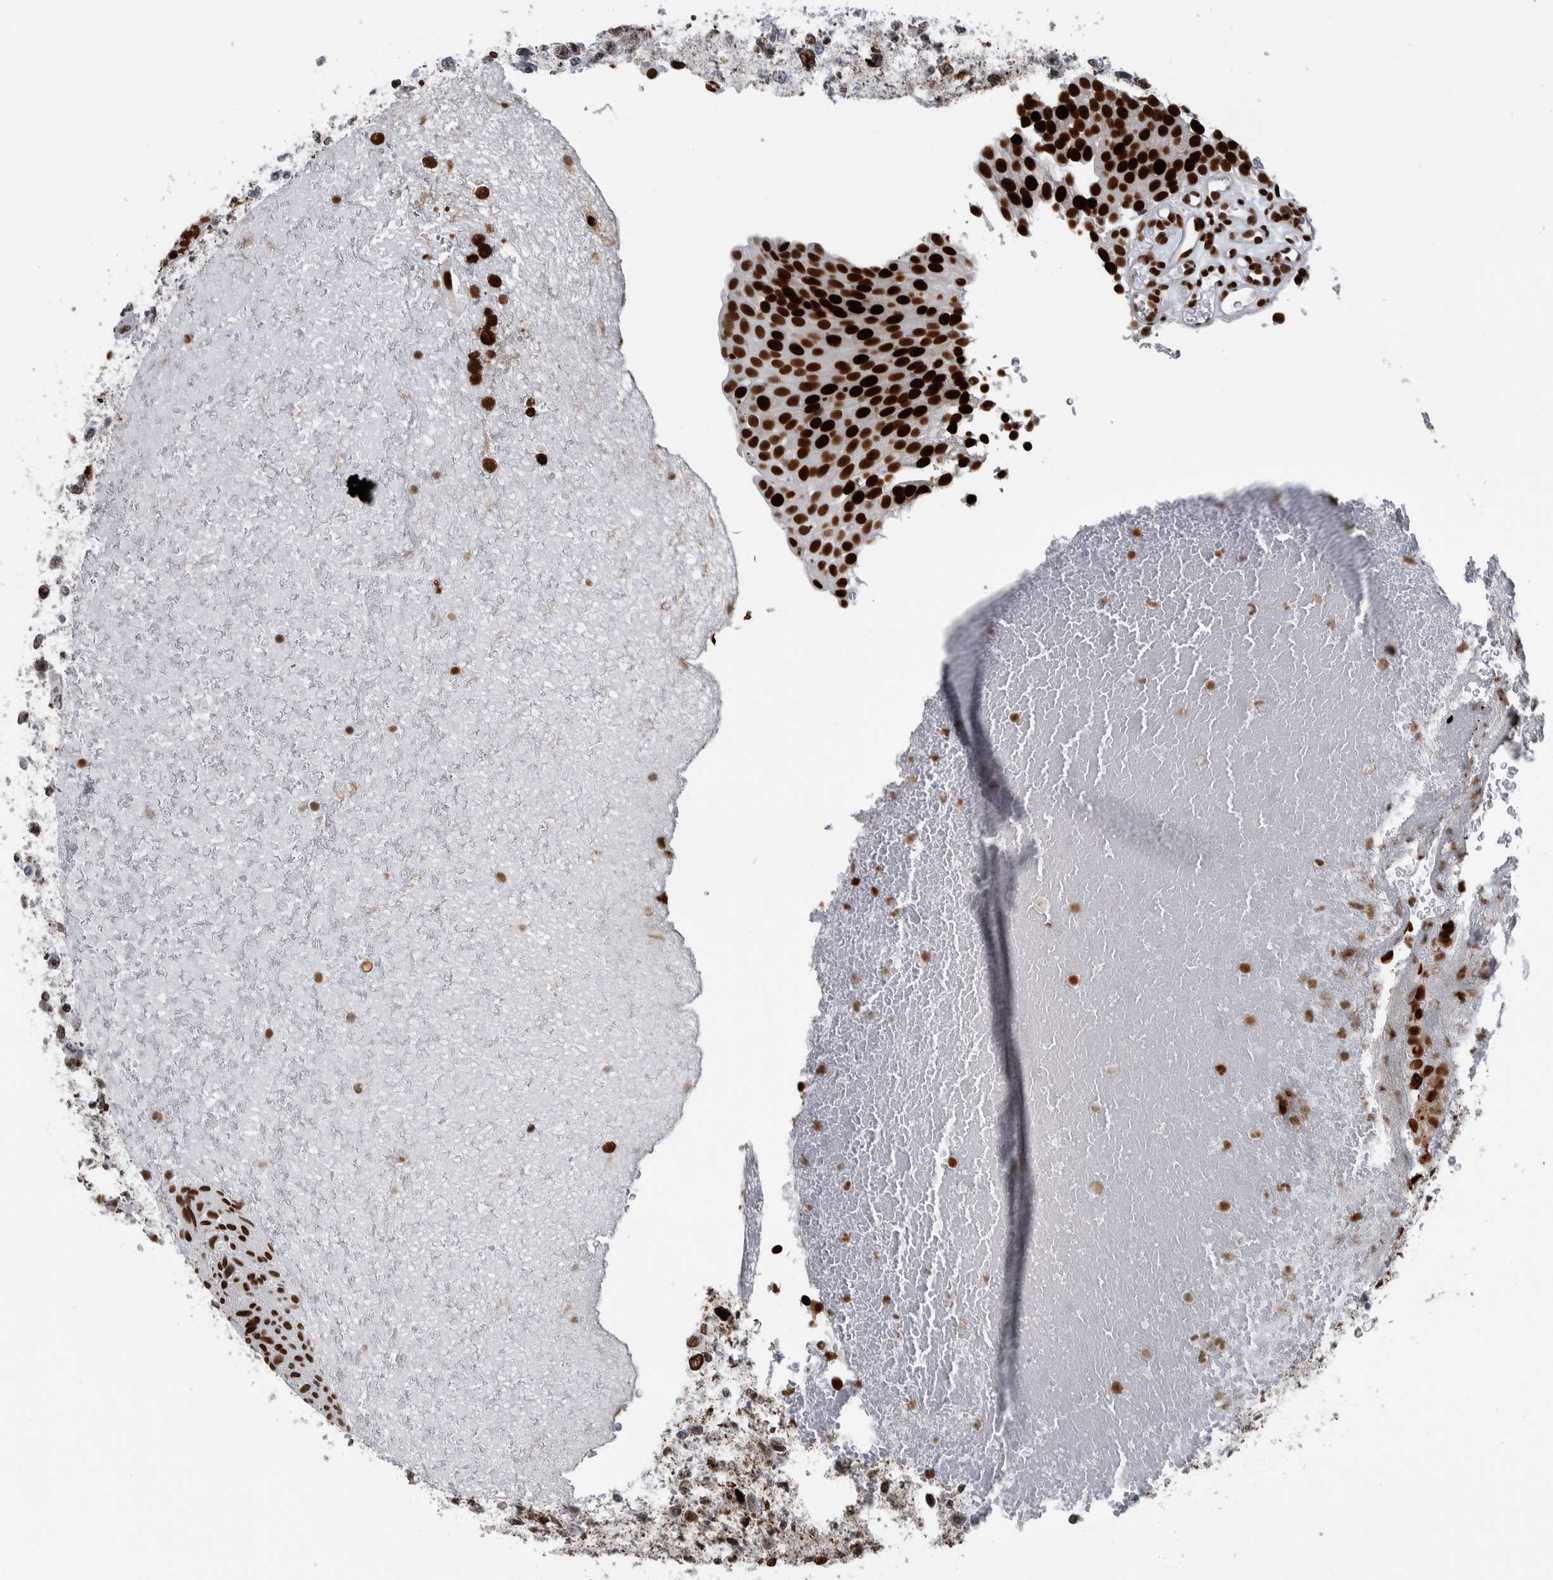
{"staining": {"intensity": "strong", "quantity": ">75%", "location": "nuclear"}, "tissue": "urothelial cancer", "cell_type": "Tumor cells", "image_type": "cancer", "snomed": [{"axis": "morphology", "description": "Urothelial carcinoma, Low grade"}, {"axis": "topography", "description": "Urinary bladder"}], "caption": "A micrograph showing strong nuclear positivity in about >75% of tumor cells in low-grade urothelial carcinoma, as visualized by brown immunohistochemical staining.", "gene": "TOP2B", "patient": {"sex": "male", "age": 78}}